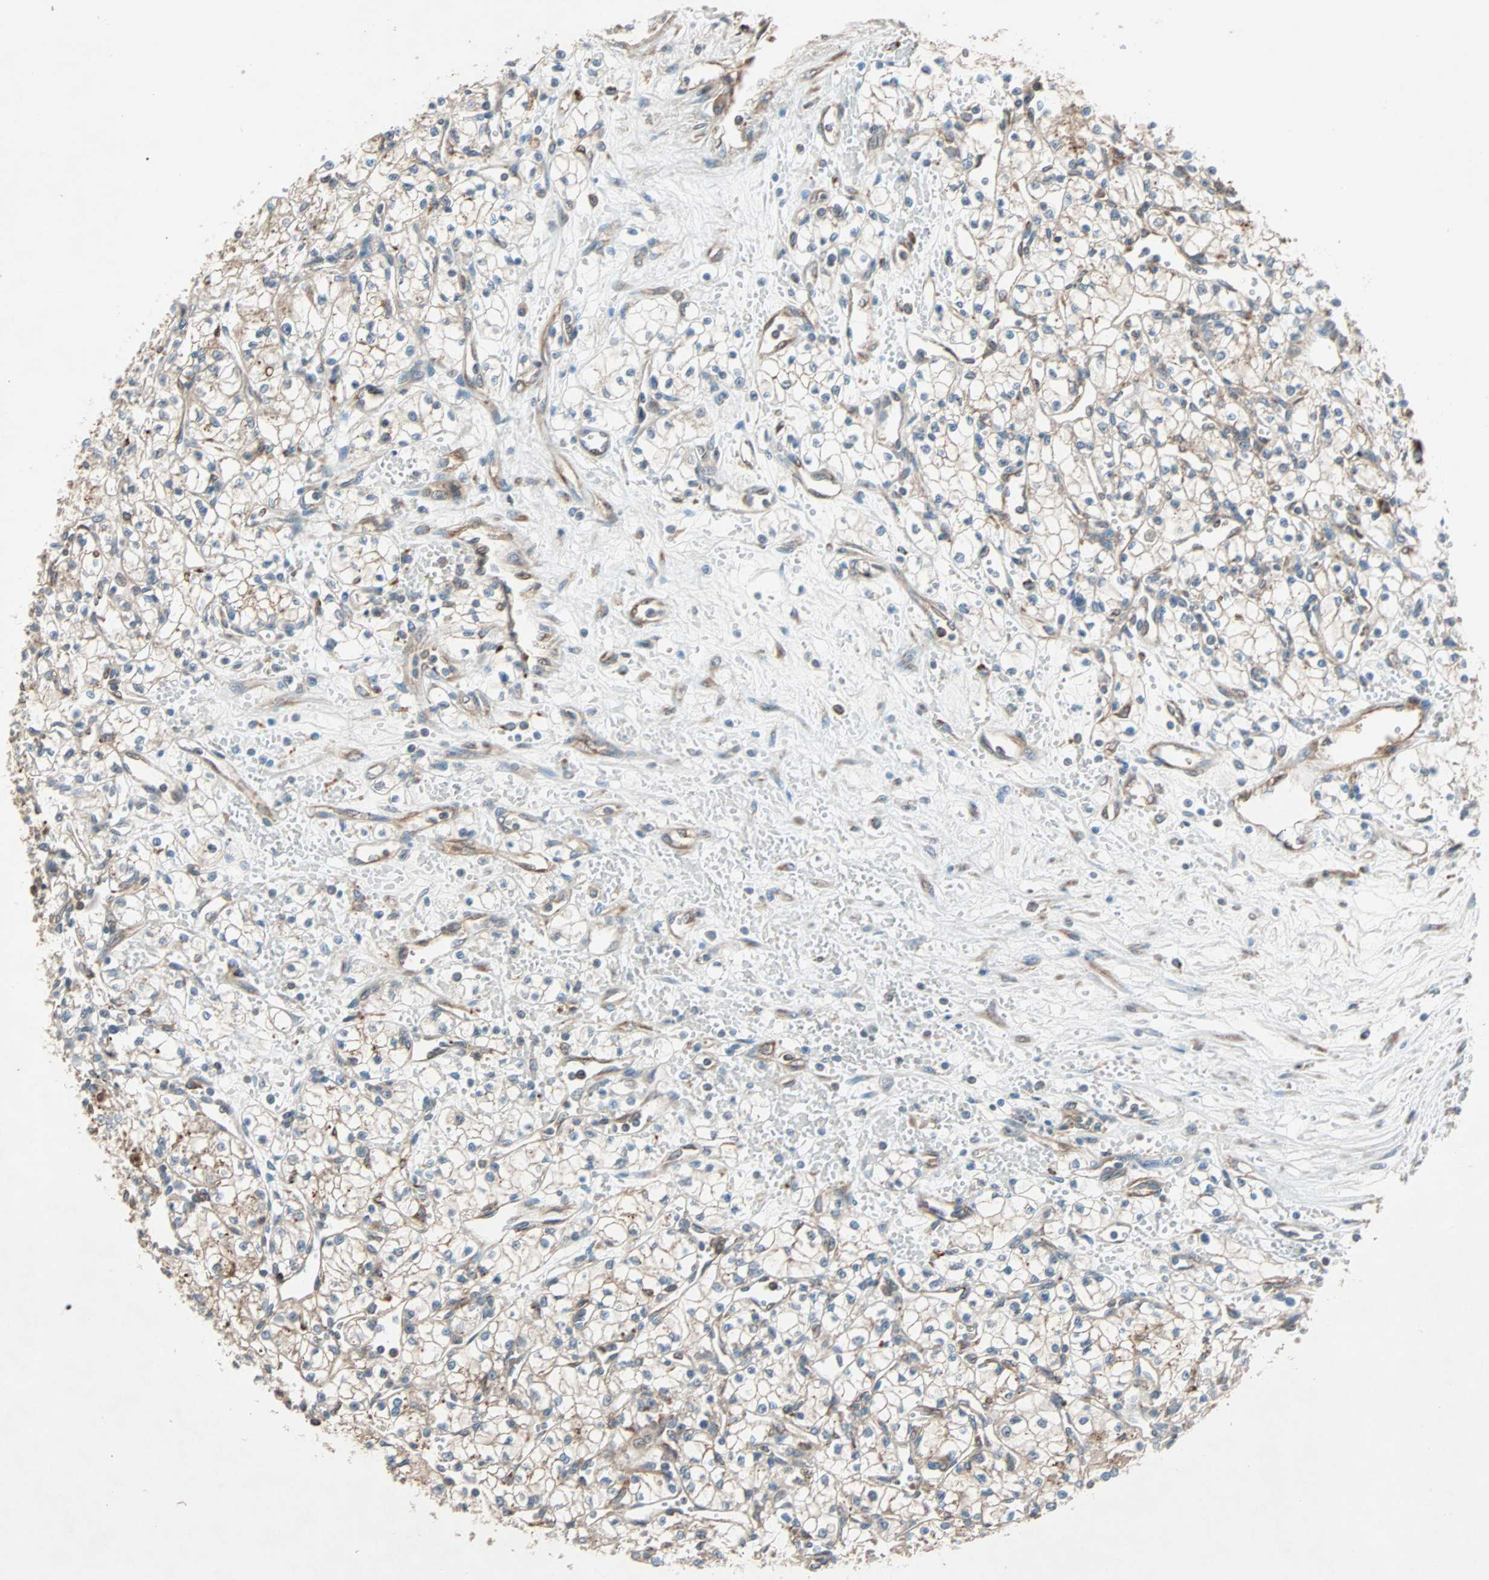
{"staining": {"intensity": "weak", "quantity": "25%-75%", "location": "cytoplasmic/membranous"}, "tissue": "renal cancer", "cell_type": "Tumor cells", "image_type": "cancer", "snomed": [{"axis": "morphology", "description": "Normal tissue, NOS"}, {"axis": "morphology", "description": "Adenocarcinoma, NOS"}, {"axis": "topography", "description": "Kidney"}], "caption": "Human renal cancer (adenocarcinoma) stained for a protein (brown) shows weak cytoplasmic/membranous positive positivity in approximately 25%-75% of tumor cells.", "gene": "PHYH", "patient": {"sex": "male", "age": 59}}